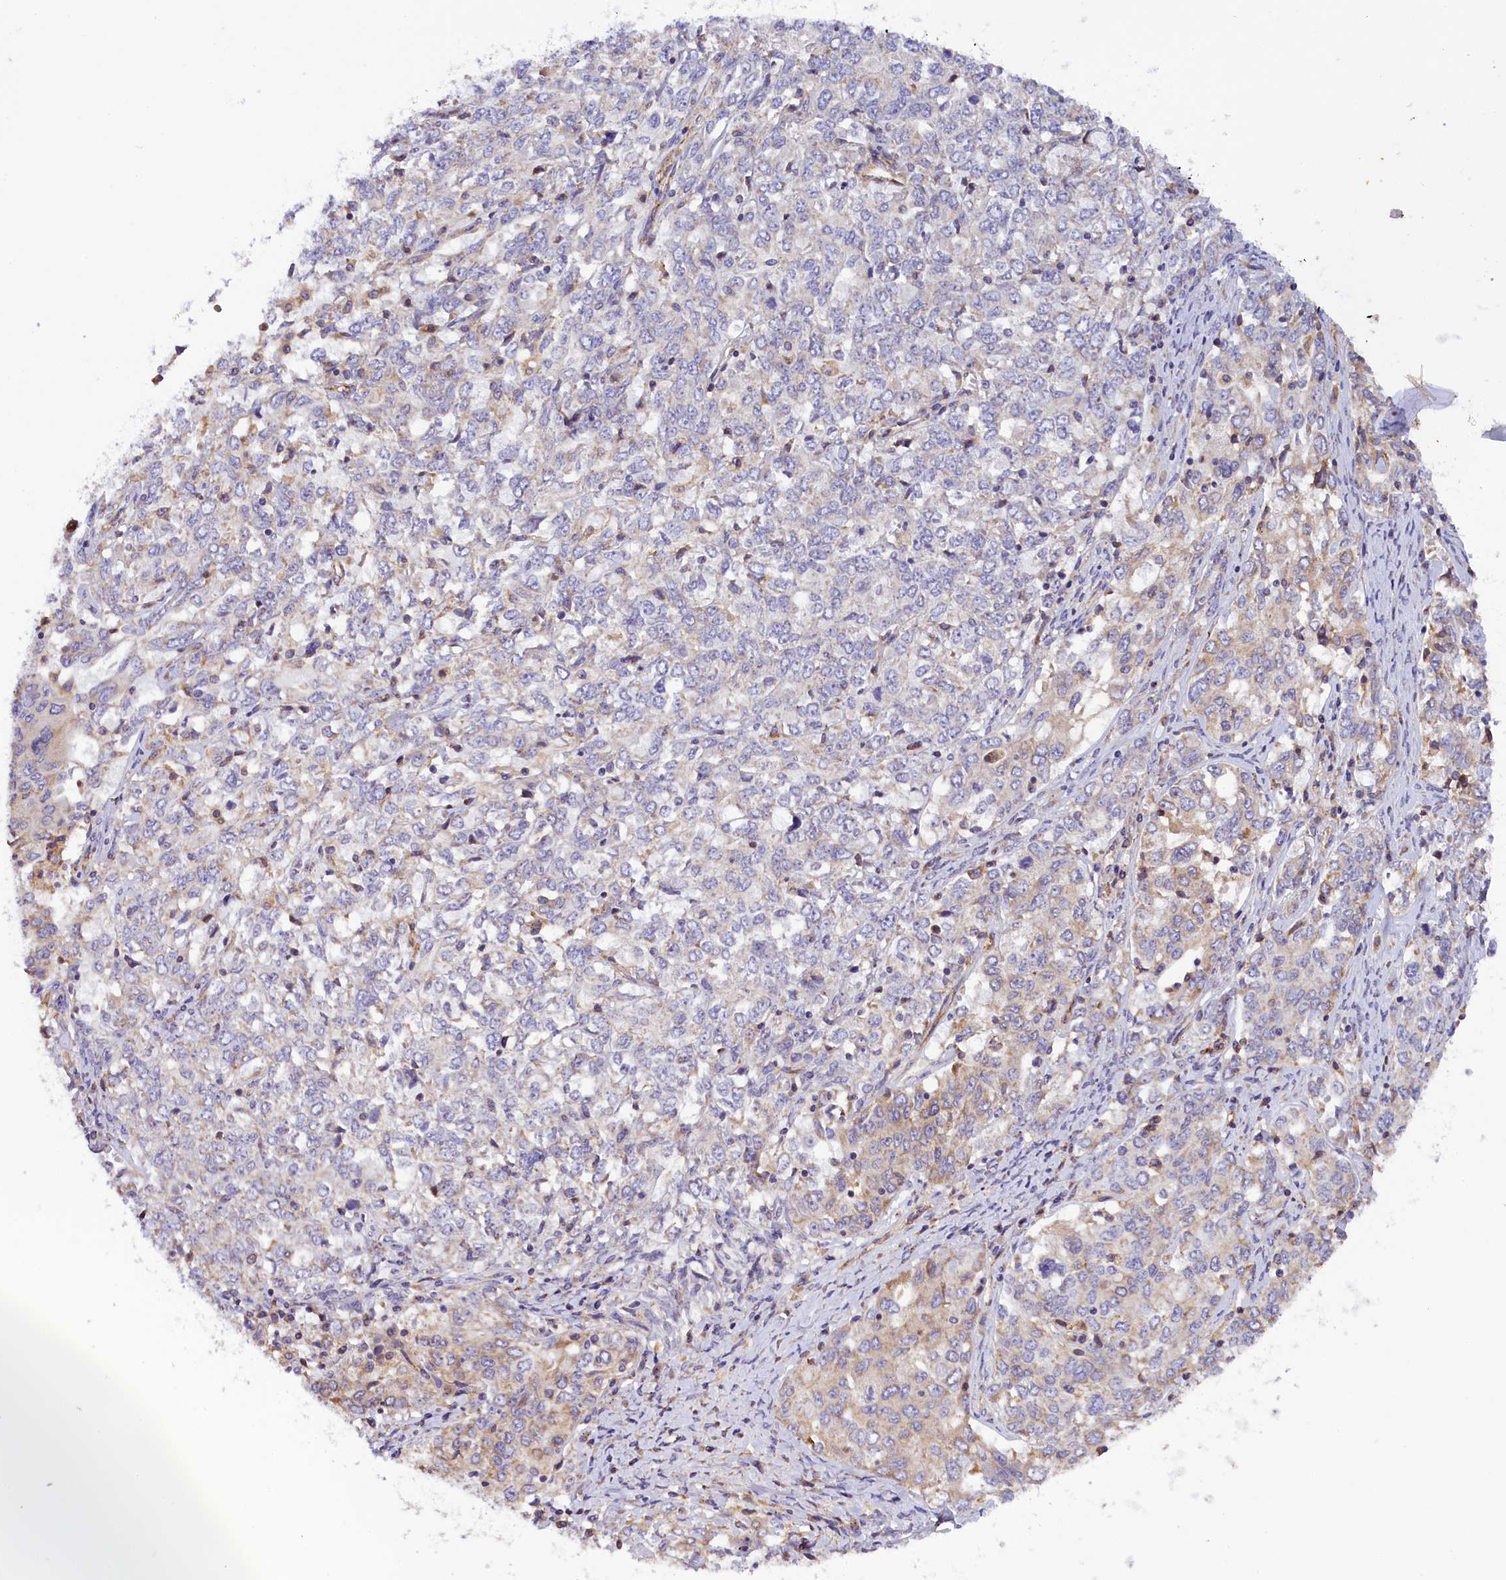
{"staining": {"intensity": "weak", "quantity": "<25%", "location": "cytoplasmic/membranous"}, "tissue": "ovarian cancer", "cell_type": "Tumor cells", "image_type": "cancer", "snomed": [{"axis": "morphology", "description": "Carcinoma, endometroid"}, {"axis": "topography", "description": "Ovary"}], "caption": "Human ovarian endometroid carcinoma stained for a protein using immunohistochemistry (IHC) displays no staining in tumor cells.", "gene": "DNAJB9", "patient": {"sex": "female", "age": 62}}